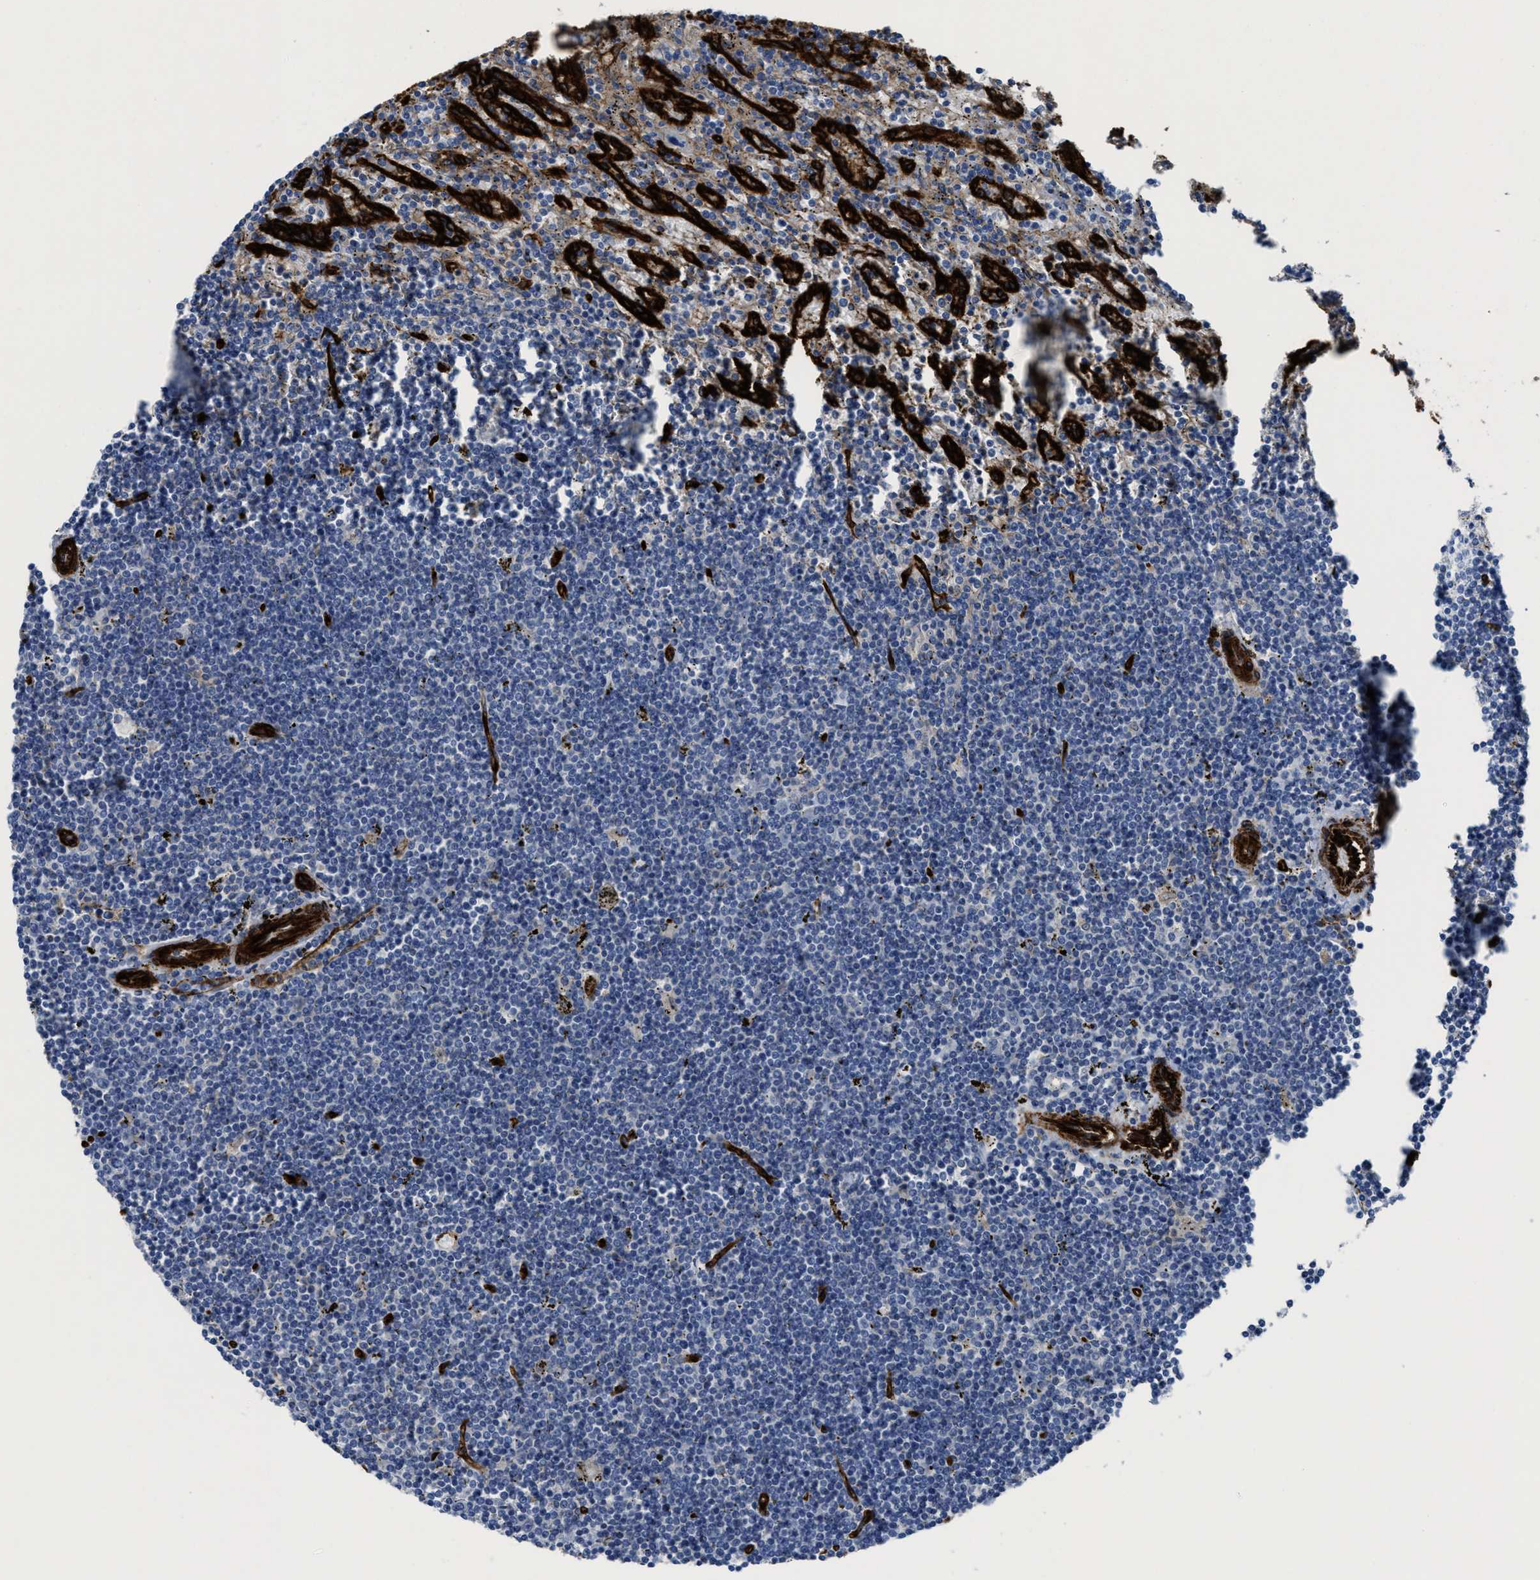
{"staining": {"intensity": "negative", "quantity": "none", "location": "none"}, "tissue": "lymphoma", "cell_type": "Tumor cells", "image_type": "cancer", "snomed": [{"axis": "morphology", "description": "Malignant lymphoma, non-Hodgkin's type, Low grade"}, {"axis": "topography", "description": "Spleen"}], "caption": "Immunohistochemical staining of low-grade malignant lymphoma, non-Hodgkin's type reveals no significant staining in tumor cells.", "gene": "NAB1", "patient": {"sex": "male", "age": 76}}